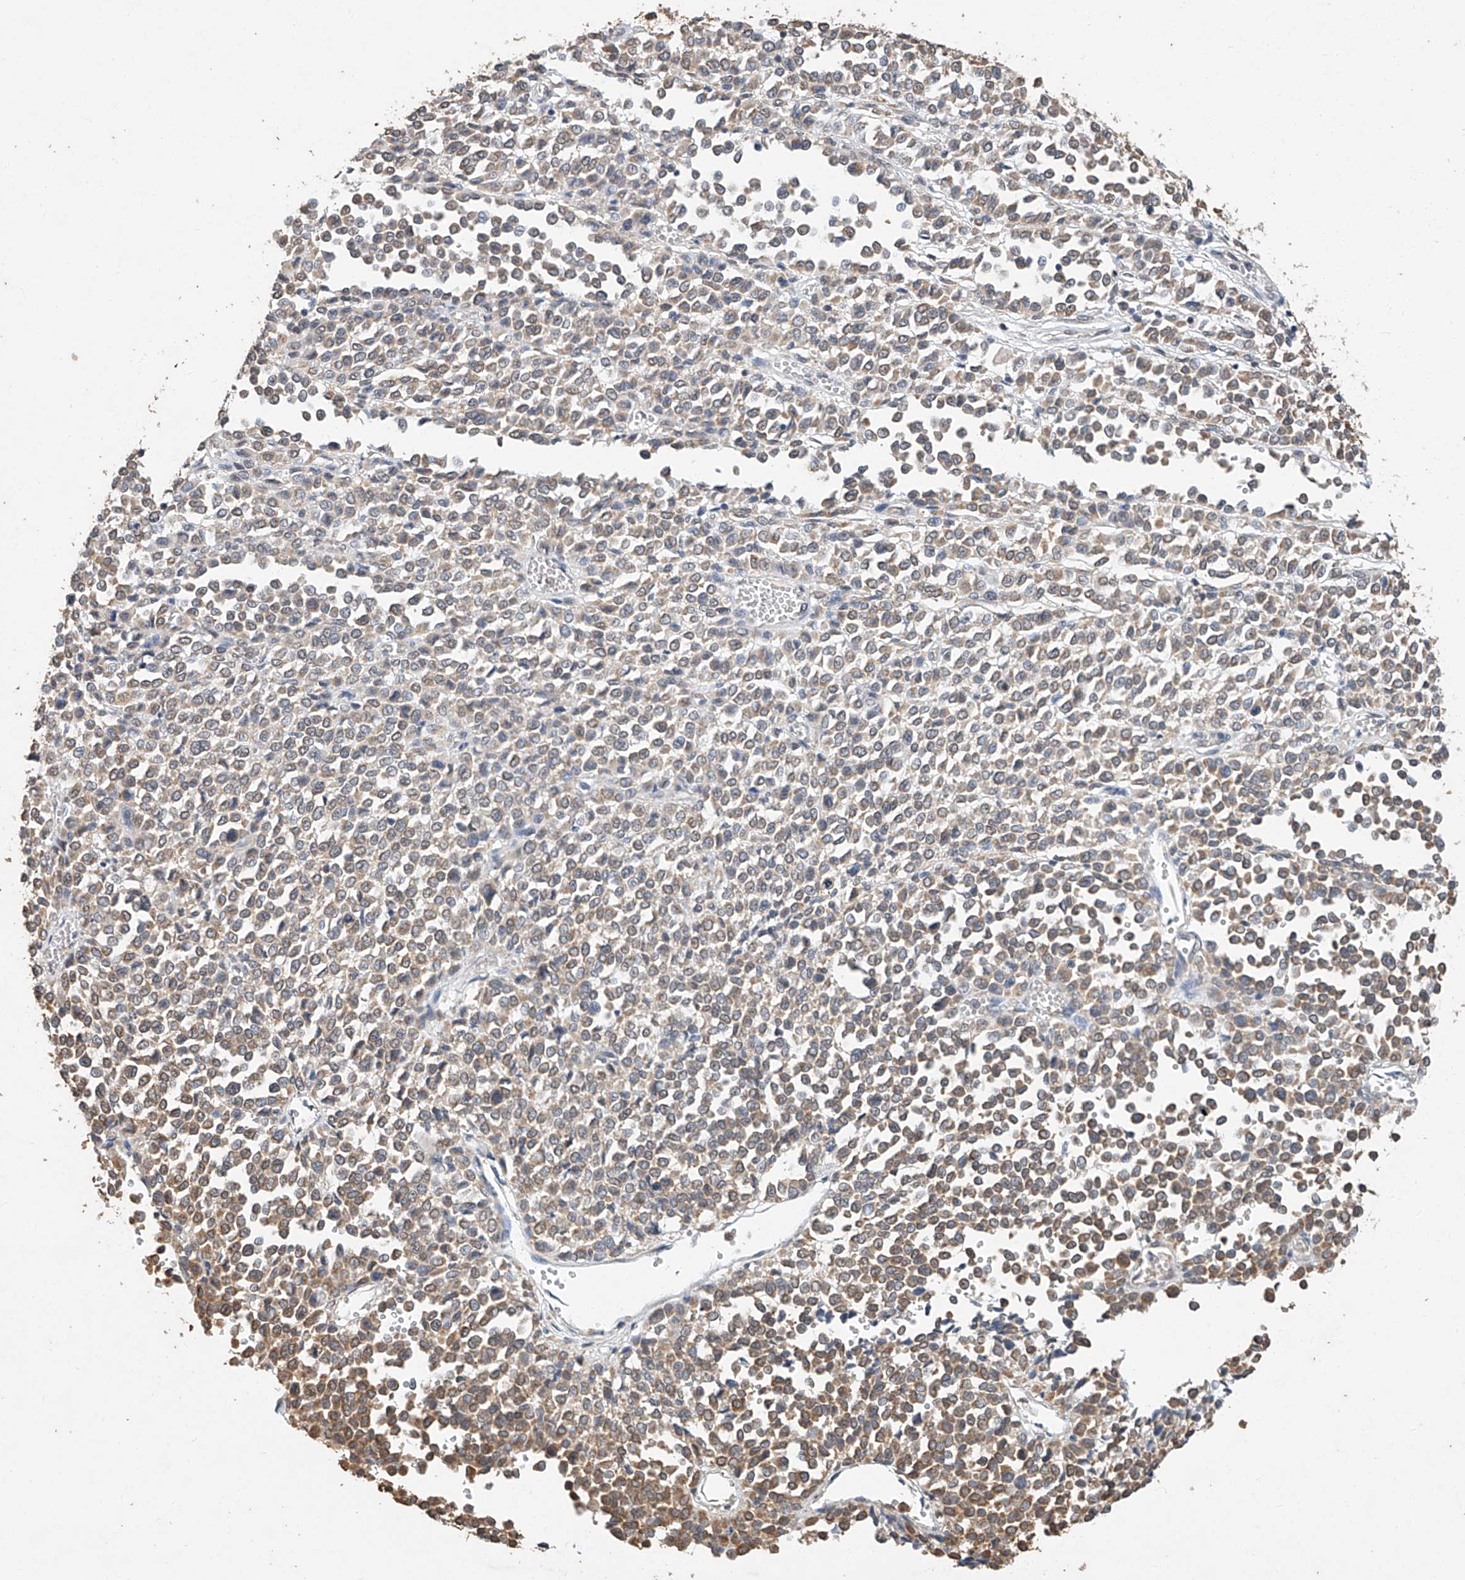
{"staining": {"intensity": "moderate", "quantity": "<25%", "location": "cytoplasmic/membranous"}, "tissue": "melanoma", "cell_type": "Tumor cells", "image_type": "cancer", "snomed": [{"axis": "morphology", "description": "Malignant melanoma, Metastatic site"}, {"axis": "topography", "description": "Pancreas"}], "caption": "This histopathology image displays IHC staining of malignant melanoma (metastatic site), with low moderate cytoplasmic/membranous staining in approximately <25% of tumor cells.", "gene": "CERS4", "patient": {"sex": "female", "age": 30}}